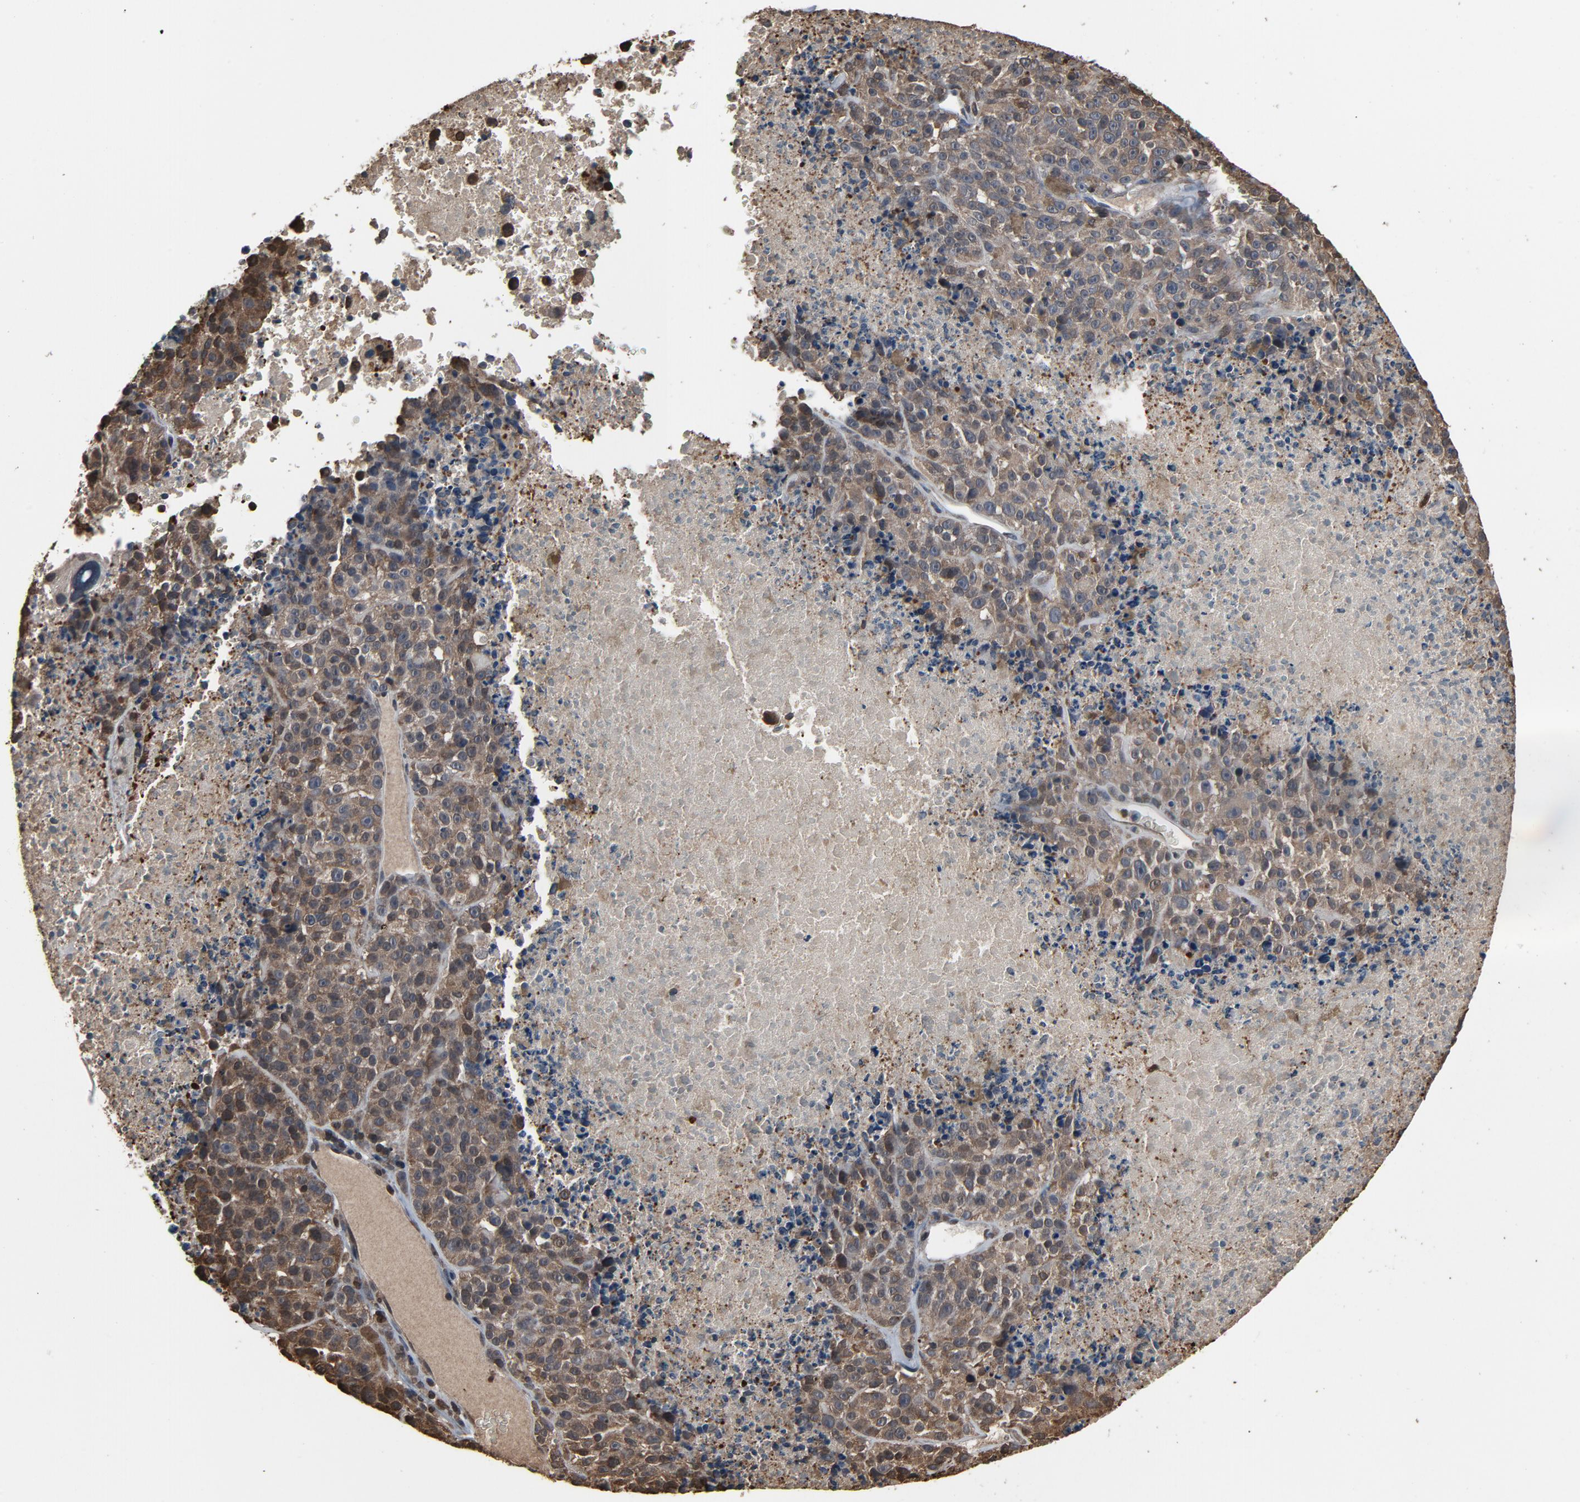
{"staining": {"intensity": "weak", "quantity": "25%-75%", "location": "cytoplasmic/membranous"}, "tissue": "melanoma", "cell_type": "Tumor cells", "image_type": "cancer", "snomed": [{"axis": "morphology", "description": "Malignant melanoma, Metastatic site"}, {"axis": "topography", "description": "Cerebral cortex"}], "caption": "Immunohistochemical staining of melanoma displays low levels of weak cytoplasmic/membranous staining in approximately 25%-75% of tumor cells. (DAB (3,3'-diaminobenzidine) IHC, brown staining for protein, blue staining for nuclei).", "gene": "UBE2D1", "patient": {"sex": "female", "age": 52}}